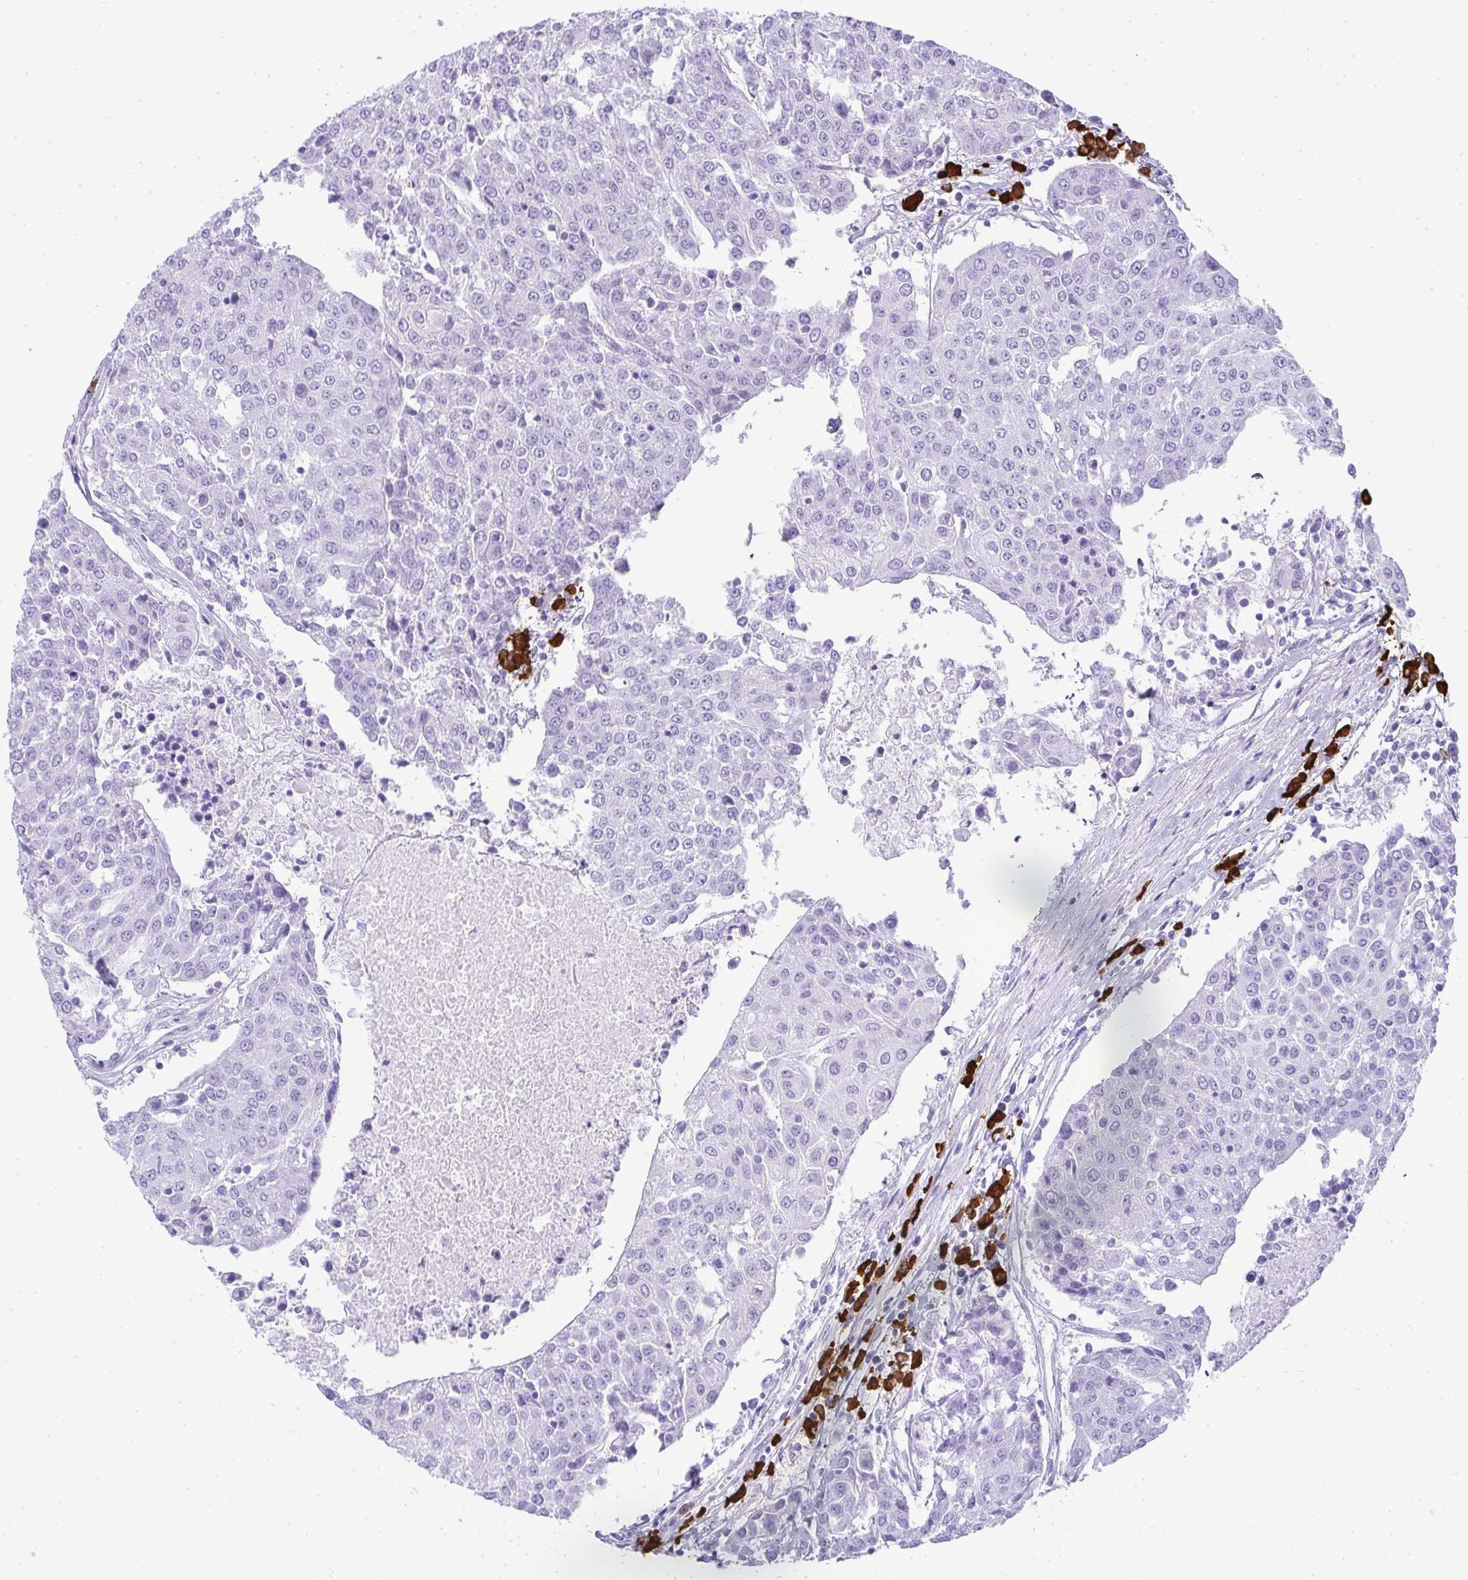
{"staining": {"intensity": "negative", "quantity": "none", "location": "none"}, "tissue": "urothelial cancer", "cell_type": "Tumor cells", "image_type": "cancer", "snomed": [{"axis": "morphology", "description": "Urothelial carcinoma, High grade"}, {"axis": "topography", "description": "Urinary bladder"}], "caption": "Immunohistochemistry histopathology image of neoplastic tissue: urothelial carcinoma (high-grade) stained with DAB demonstrates no significant protein positivity in tumor cells.", "gene": "CDADC1", "patient": {"sex": "female", "age": 85}}